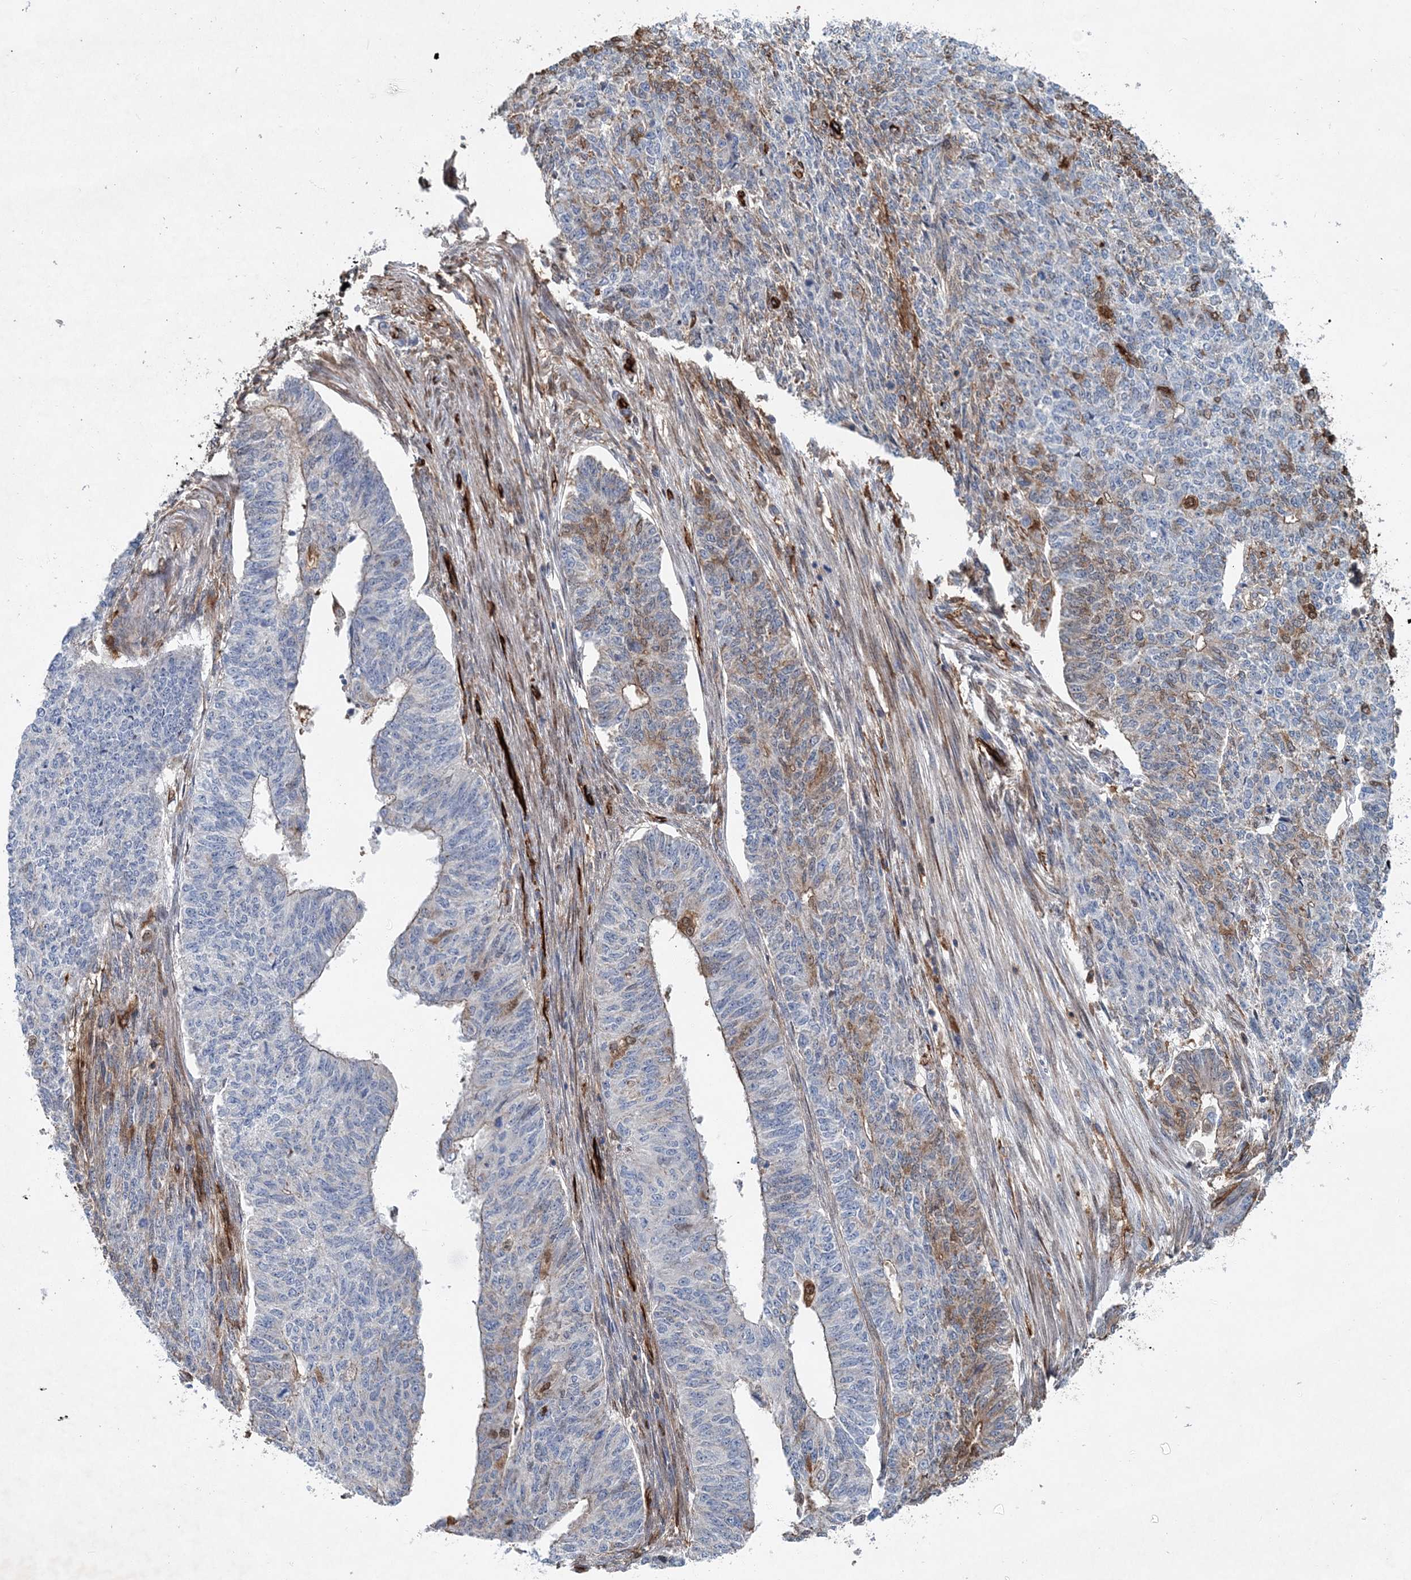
{"staining": {"intensity": "weak", "quantity": "<25%", "location": "cytoplasmic/membranous"}, "tissue": "endometrial cancer", "cell_type": "Tumor cells", "image_type": "cancer", "snomed": [{"axis": "morphology", "description": "Adenocarcinoma, NOS"}, {"axis": "topography", "description": "Endometrium"}], "caption": "Immunohistochemistry (IHC) image of neoplastic tissue: adenocarcinoma (endometrial) stained with DAB reveals no significant protein staining in tumor cells.", "gene": "SPOPL", "patient": {"sex": "female", "age": 32}}